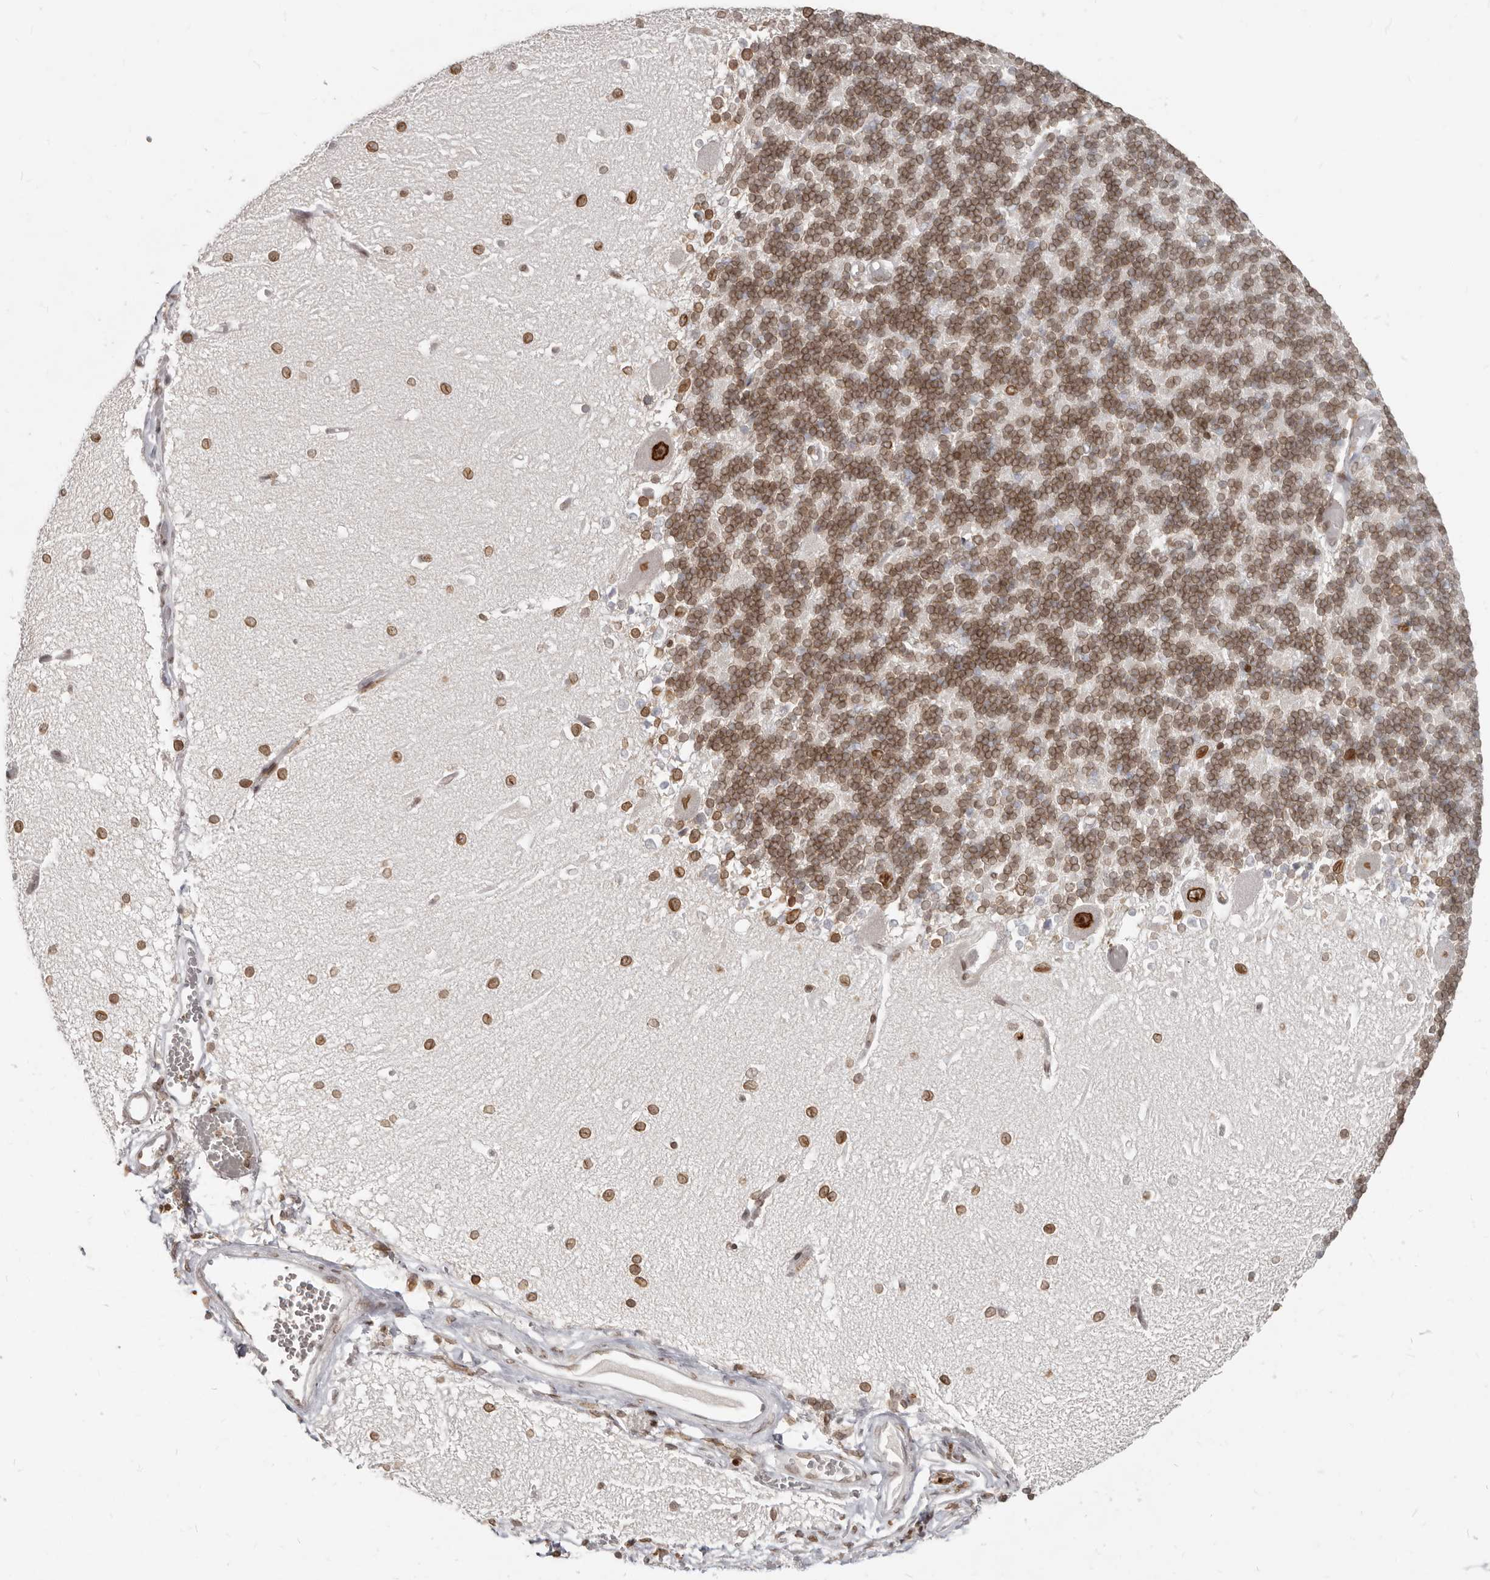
{"staining": {"intensity": "strong", "quantity": "25%-75%", "location": "nuclear"}, "tissue": "cerebellum", "cell_type": "Cells in granular layer", "image_type": "normal", "snomed": [{"axis": "morphology", "description": "Normal tissue, NOS"}, {"axis": "topography", "description": "Cerebellum"}], "caption": "Immunohistochemistry (IHC) of normal human cerebellum demonstrates high levels of strong nuclear staining in approximately 25%-75% of cells in granular layer.", "gene": "NUP153", "patient": {"sex": "male", "age": 37}}